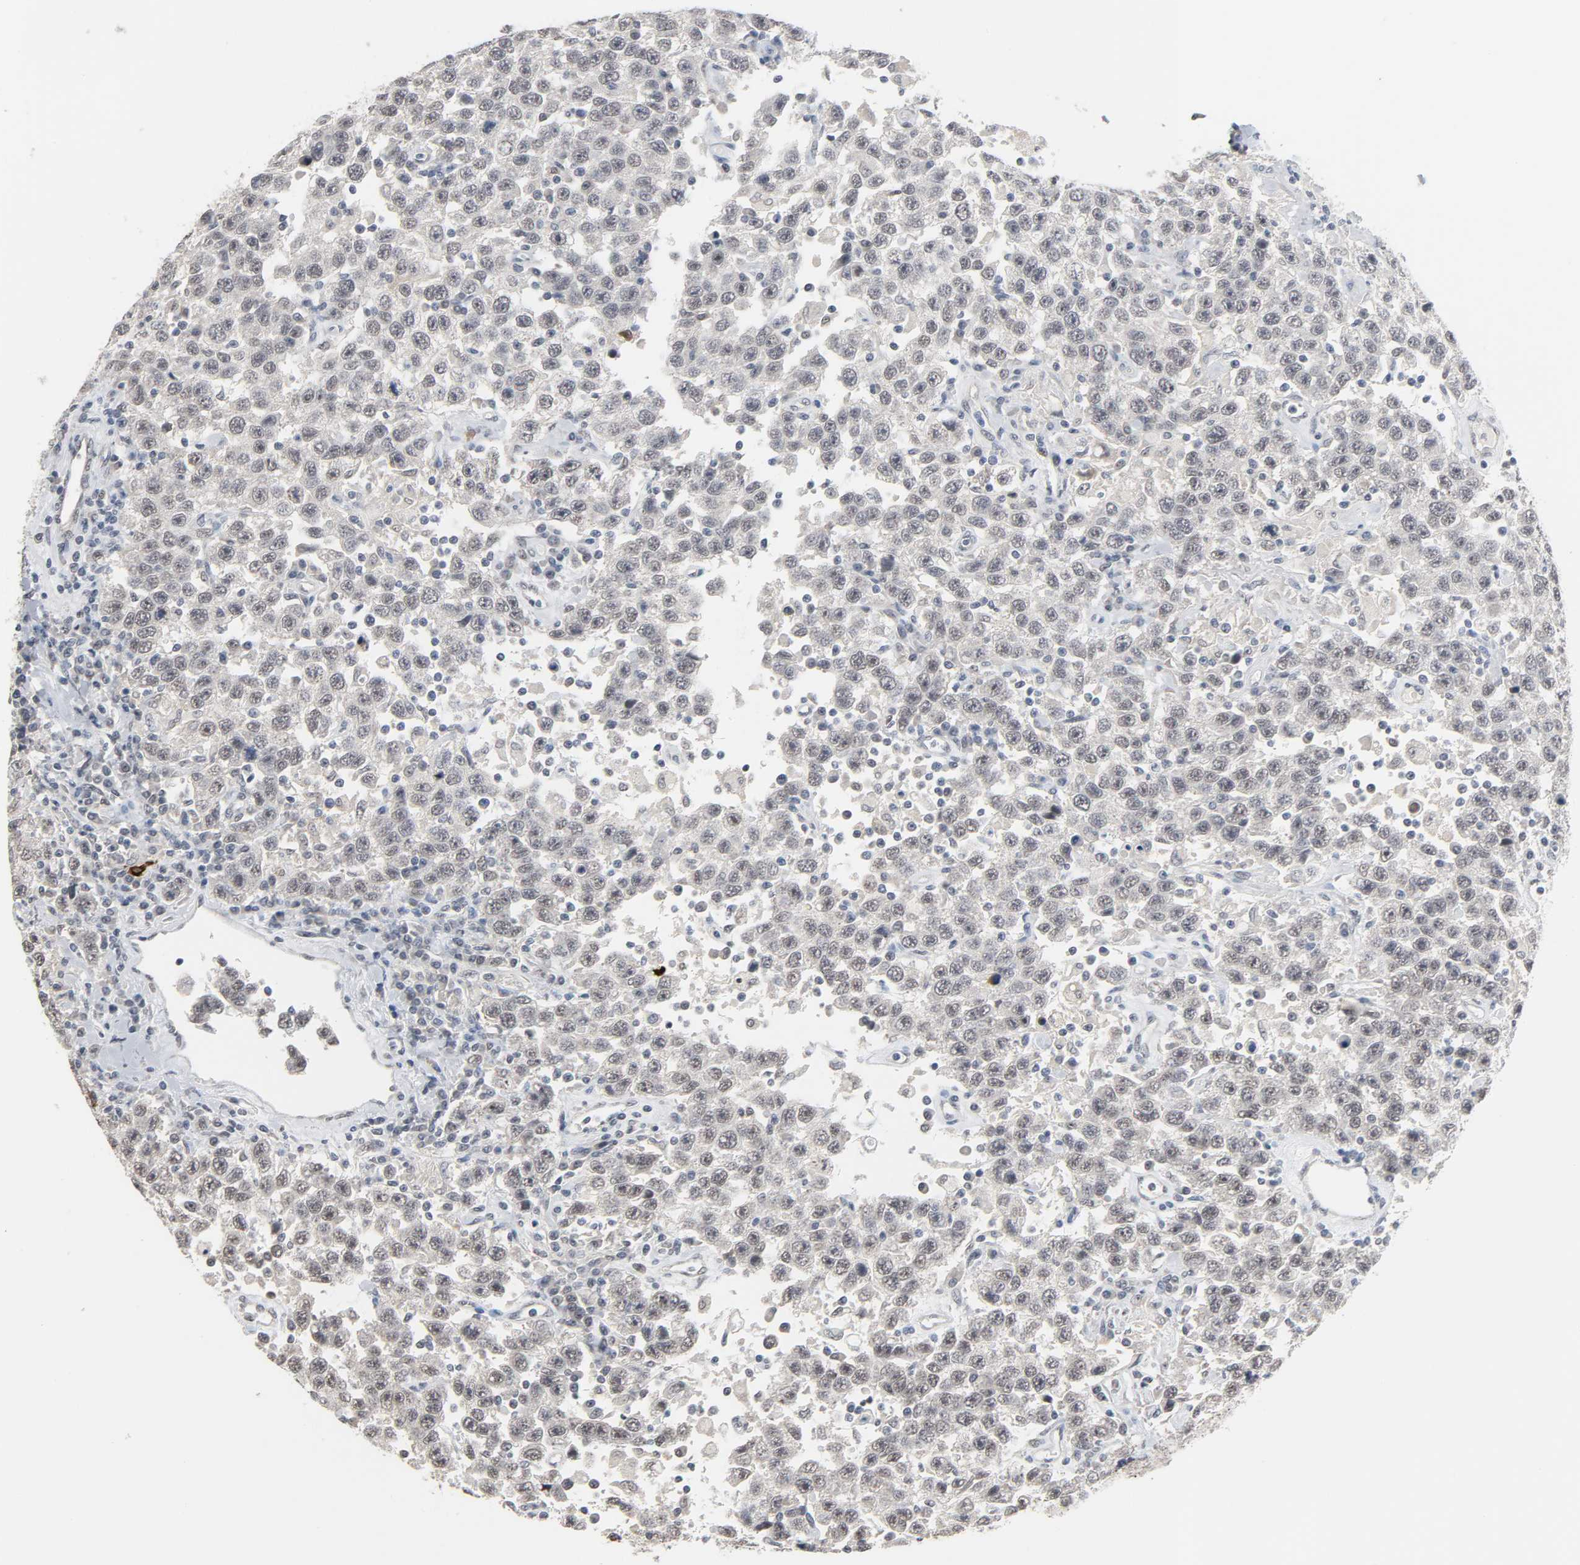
{"staining": {"intensity": "negative", "quantity": "none", "location": "none"}, "tissue": "testis cancer", "cell_type": "Tumor cells", "image_type": "cancer", "snomed": [{"axis": "morphology", "description": "Seminoma, NOS"}, {"axis": "topography", "description": "Testis"}], "caption": "High power microscopy histopathology image of an immunohistochemistry histopathology image of testis seminoma, revealing no significant expression in tumor cells. (DAB (3,3'-diaminobenzidine) immunohistochemistry (IHC) with hematoxylin counter stain).", "gene": "ACSS2", "patient": {"sex": "male", "age": 41}}